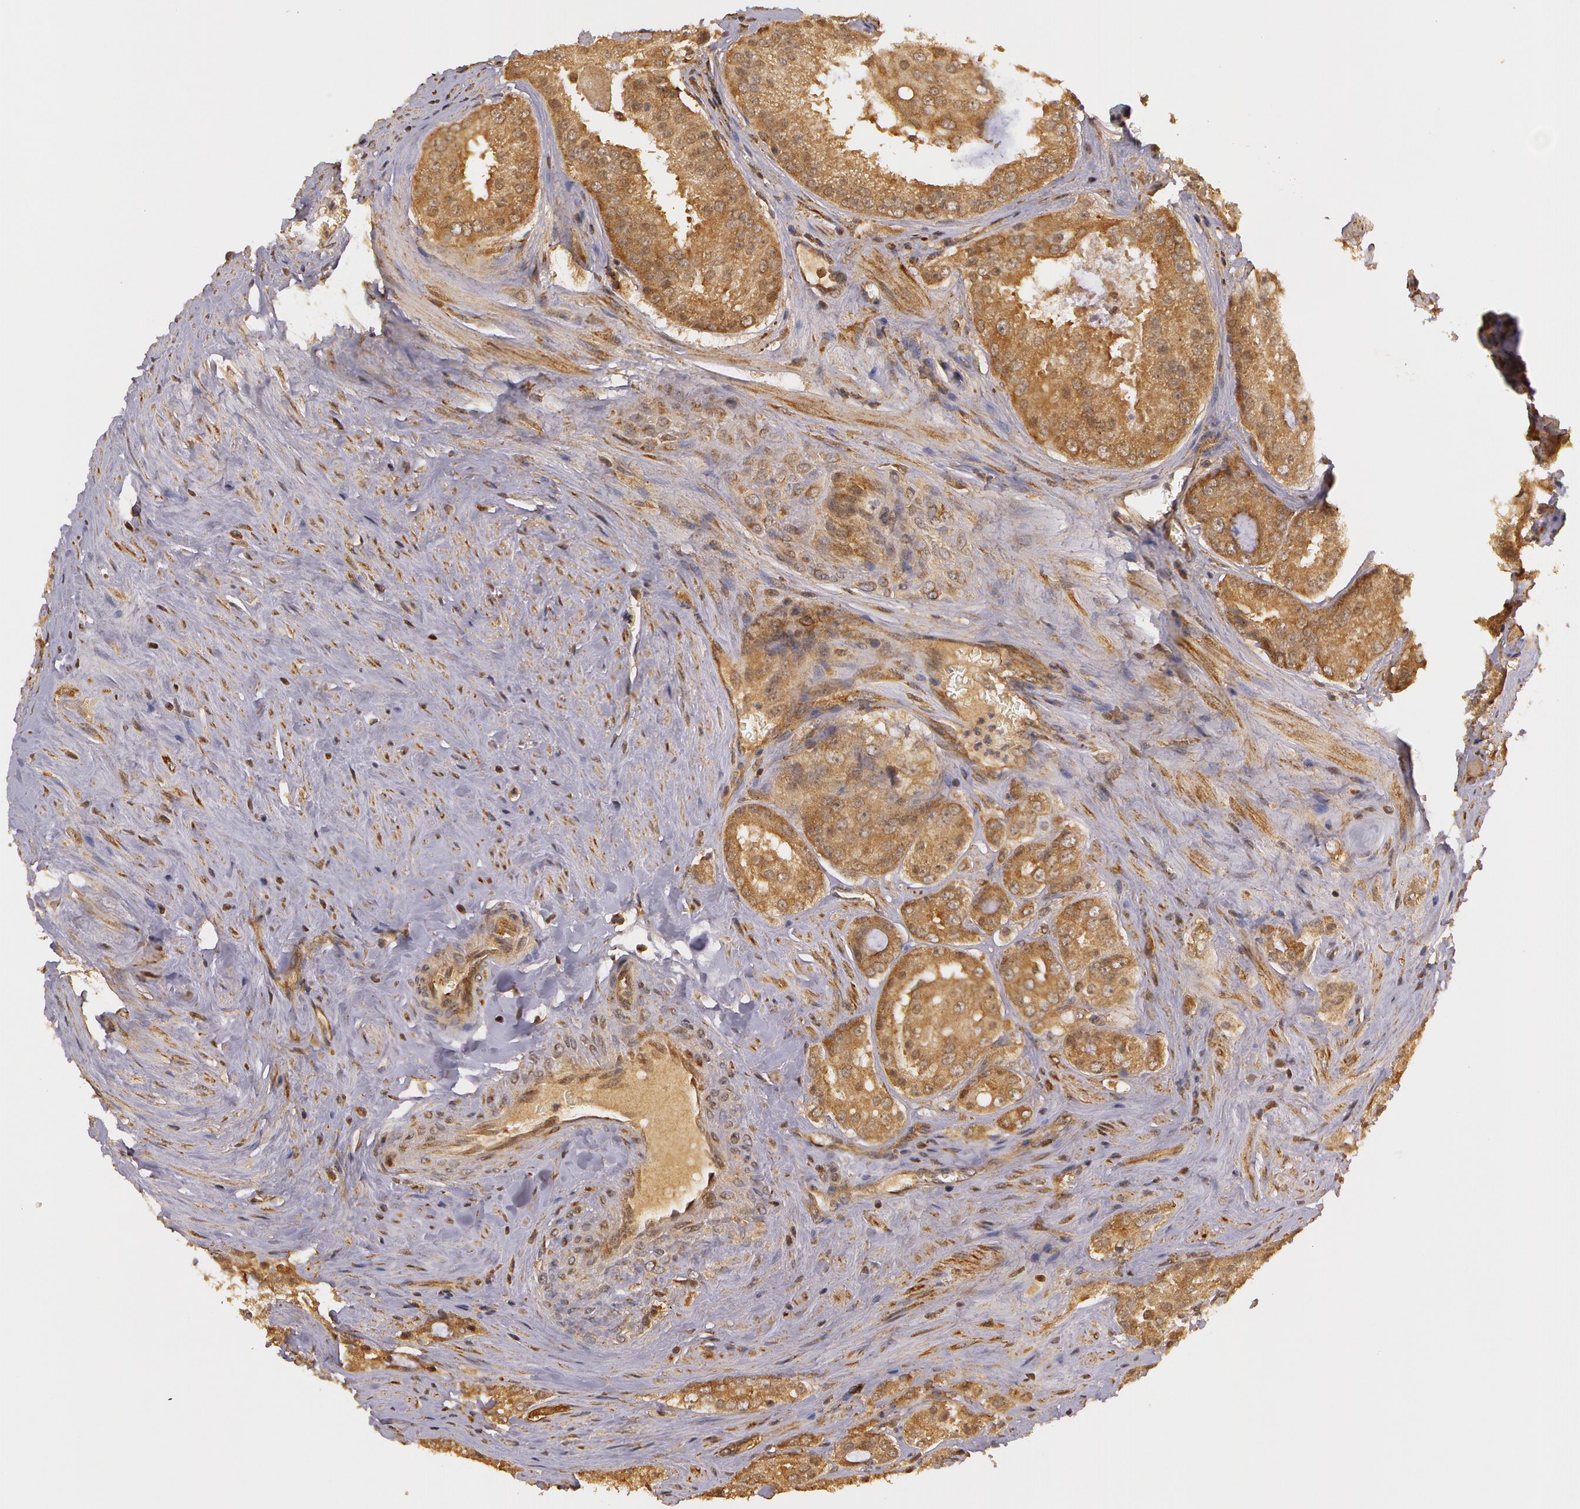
{"staining": {"intensity": "moderate", "quantity": ">75%", "location": "cytoplasmic/membranous"}, "tissue": "prostate cancer", "cell_type": "Tumor cells", "image_type": "cancer", "snomed": [{"axis": "morphology", "description": "Adenocarcinoma, Medium grade"}, {"axis": "topography", "description": "Prostate"}], "caption": "This micrograph shows immunohistochemistry (IHC) staining of medium-grade adenocarcinoma (prostate), with medium moderate cytoplasmic/membranous expression in about >75% of tumor cells.", "gene": "ASCC2", "patient": {"sex": "male", "age": 60}}